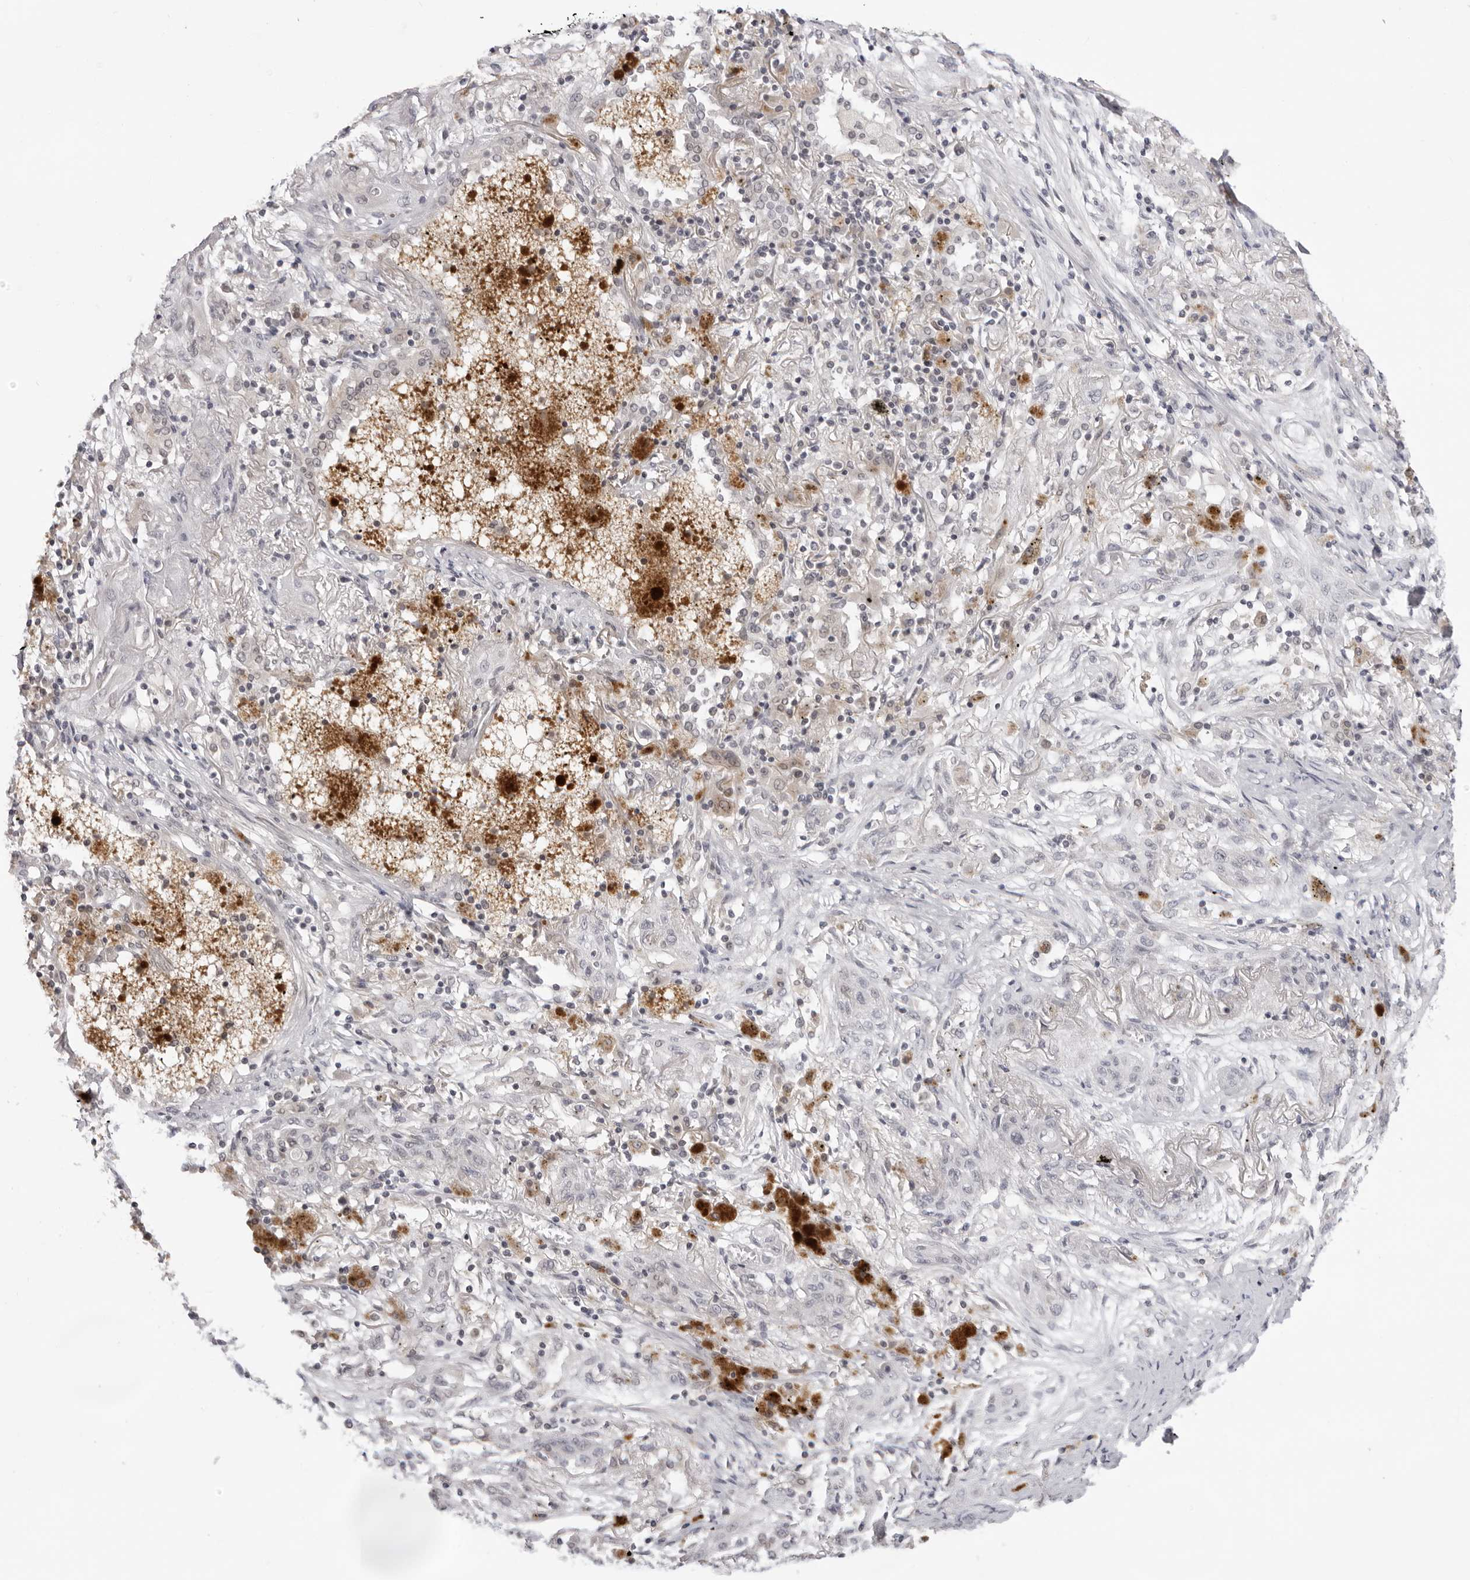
{"staining": {"intensity": "negative", "quantity": "none", "location": "none"}, "tissue": "lung cancer", "cell_type": "Tumor cells", "image_type": "cancer", "snomed": [{"axis": "morphology", "description": "Squamous cell carcinoma, NOS"}, {"axis": "topography", "description": "Lung"}], "caption": "Immunohistochemistry (IHC) of human squamous cell carcinoma (lung) reveals no positivity in tumor cells. (DAB immunohistochemistry visualized using brightfield microscopy, high magnification).", "gene": "ACP6", "patient": {"sex": "female", "age": 47}}